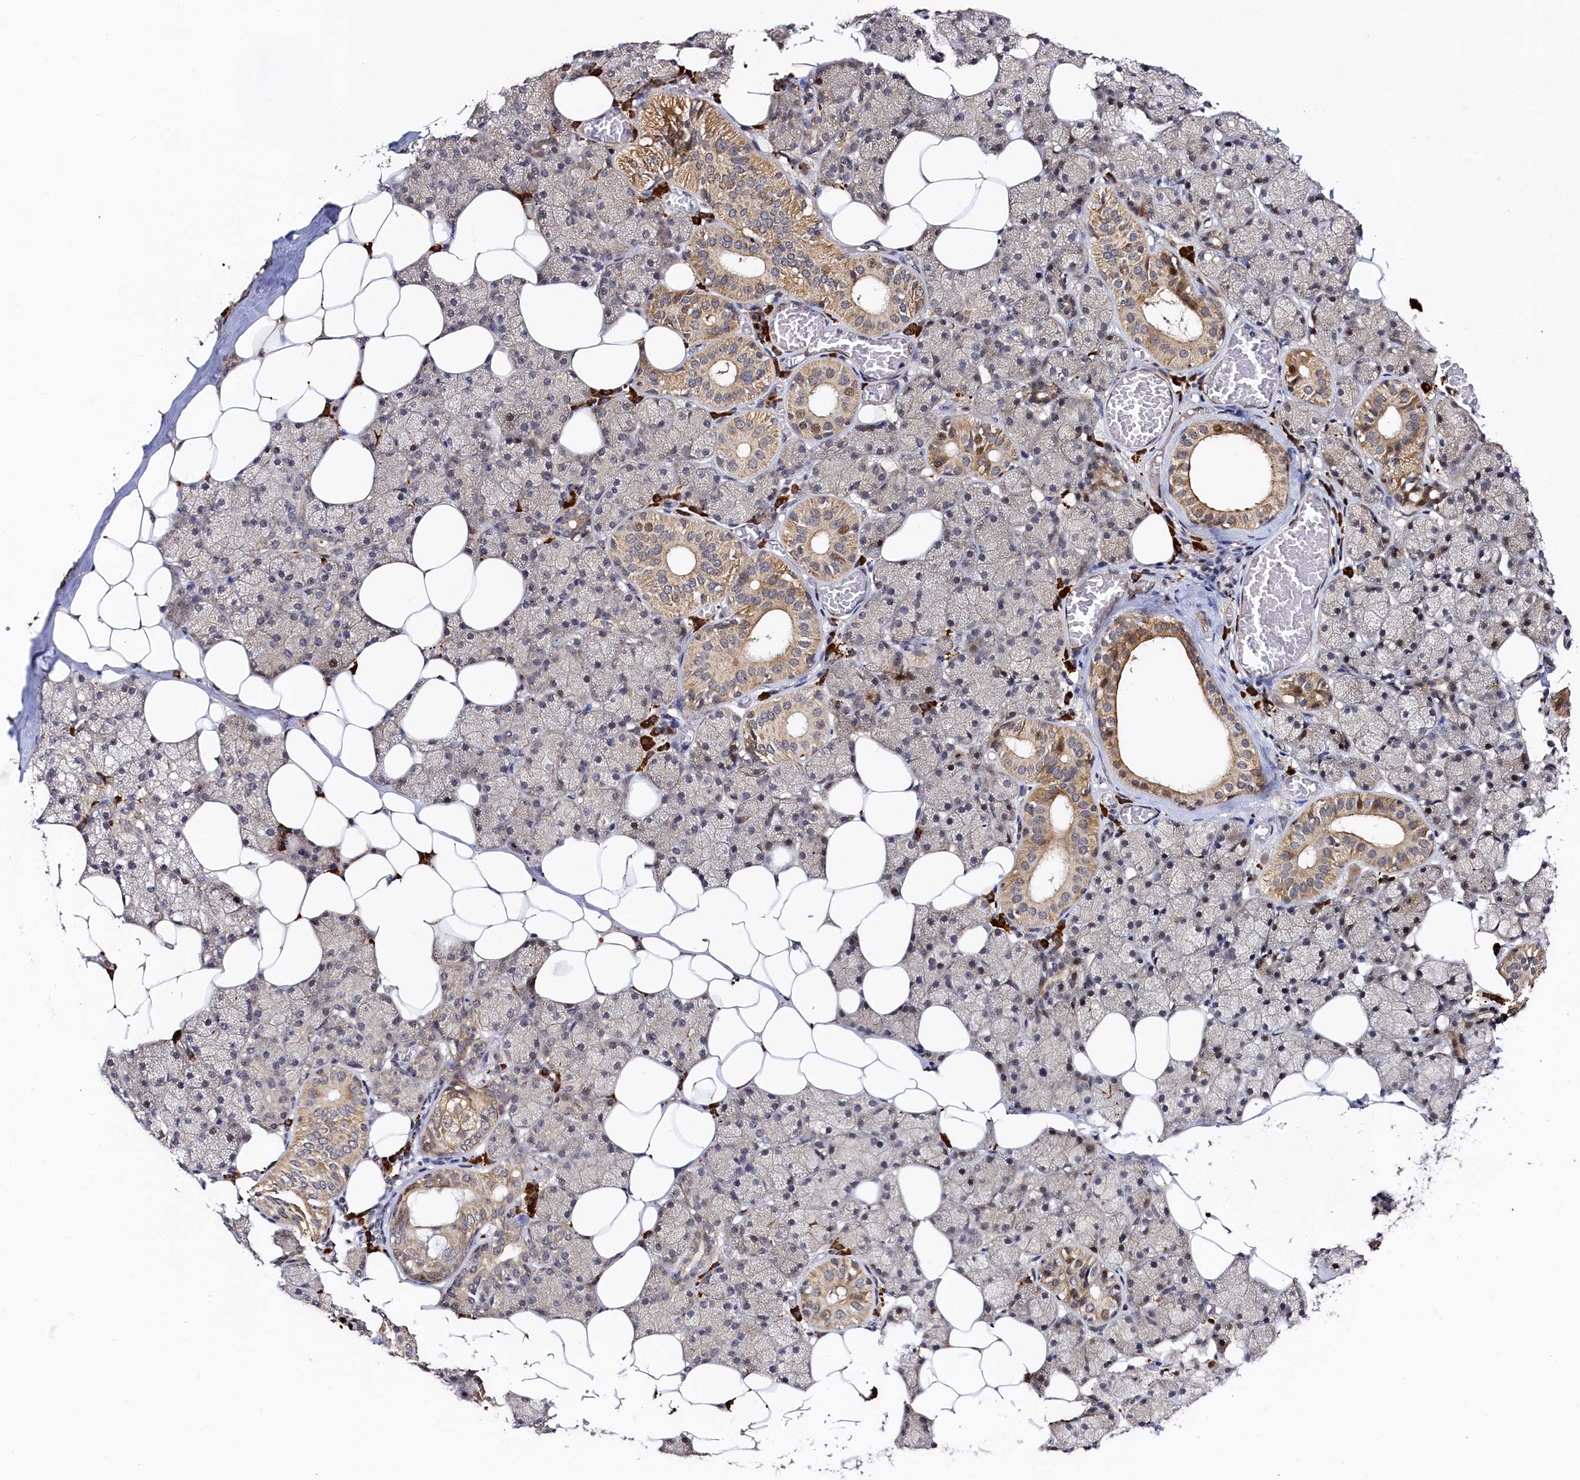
{"staining": {"intensity": "moderate", "quantity": "<25%", "location": "cytoplasmic/membranous"}, "tissue": "salivary gland", "cell_type": "Glandular cells", "image_type": "normal", "snomed": [{"axis": "morphology", "description": "Normal tissue, NOS"}, {"axis": "topography", "description": "Salivary gland"}], "caption": "Immunohistochemistry (IHC) of unremarkable salivary gland demonstrates low levels of moderate cytoplasmic/membranous positivity in approximately <25% of glandular cells. The protein of interest is shown in brown color, while the nuclei are stained blue.", "gene": "RBFA", "patient": {"sex": "female", "age": 33}}